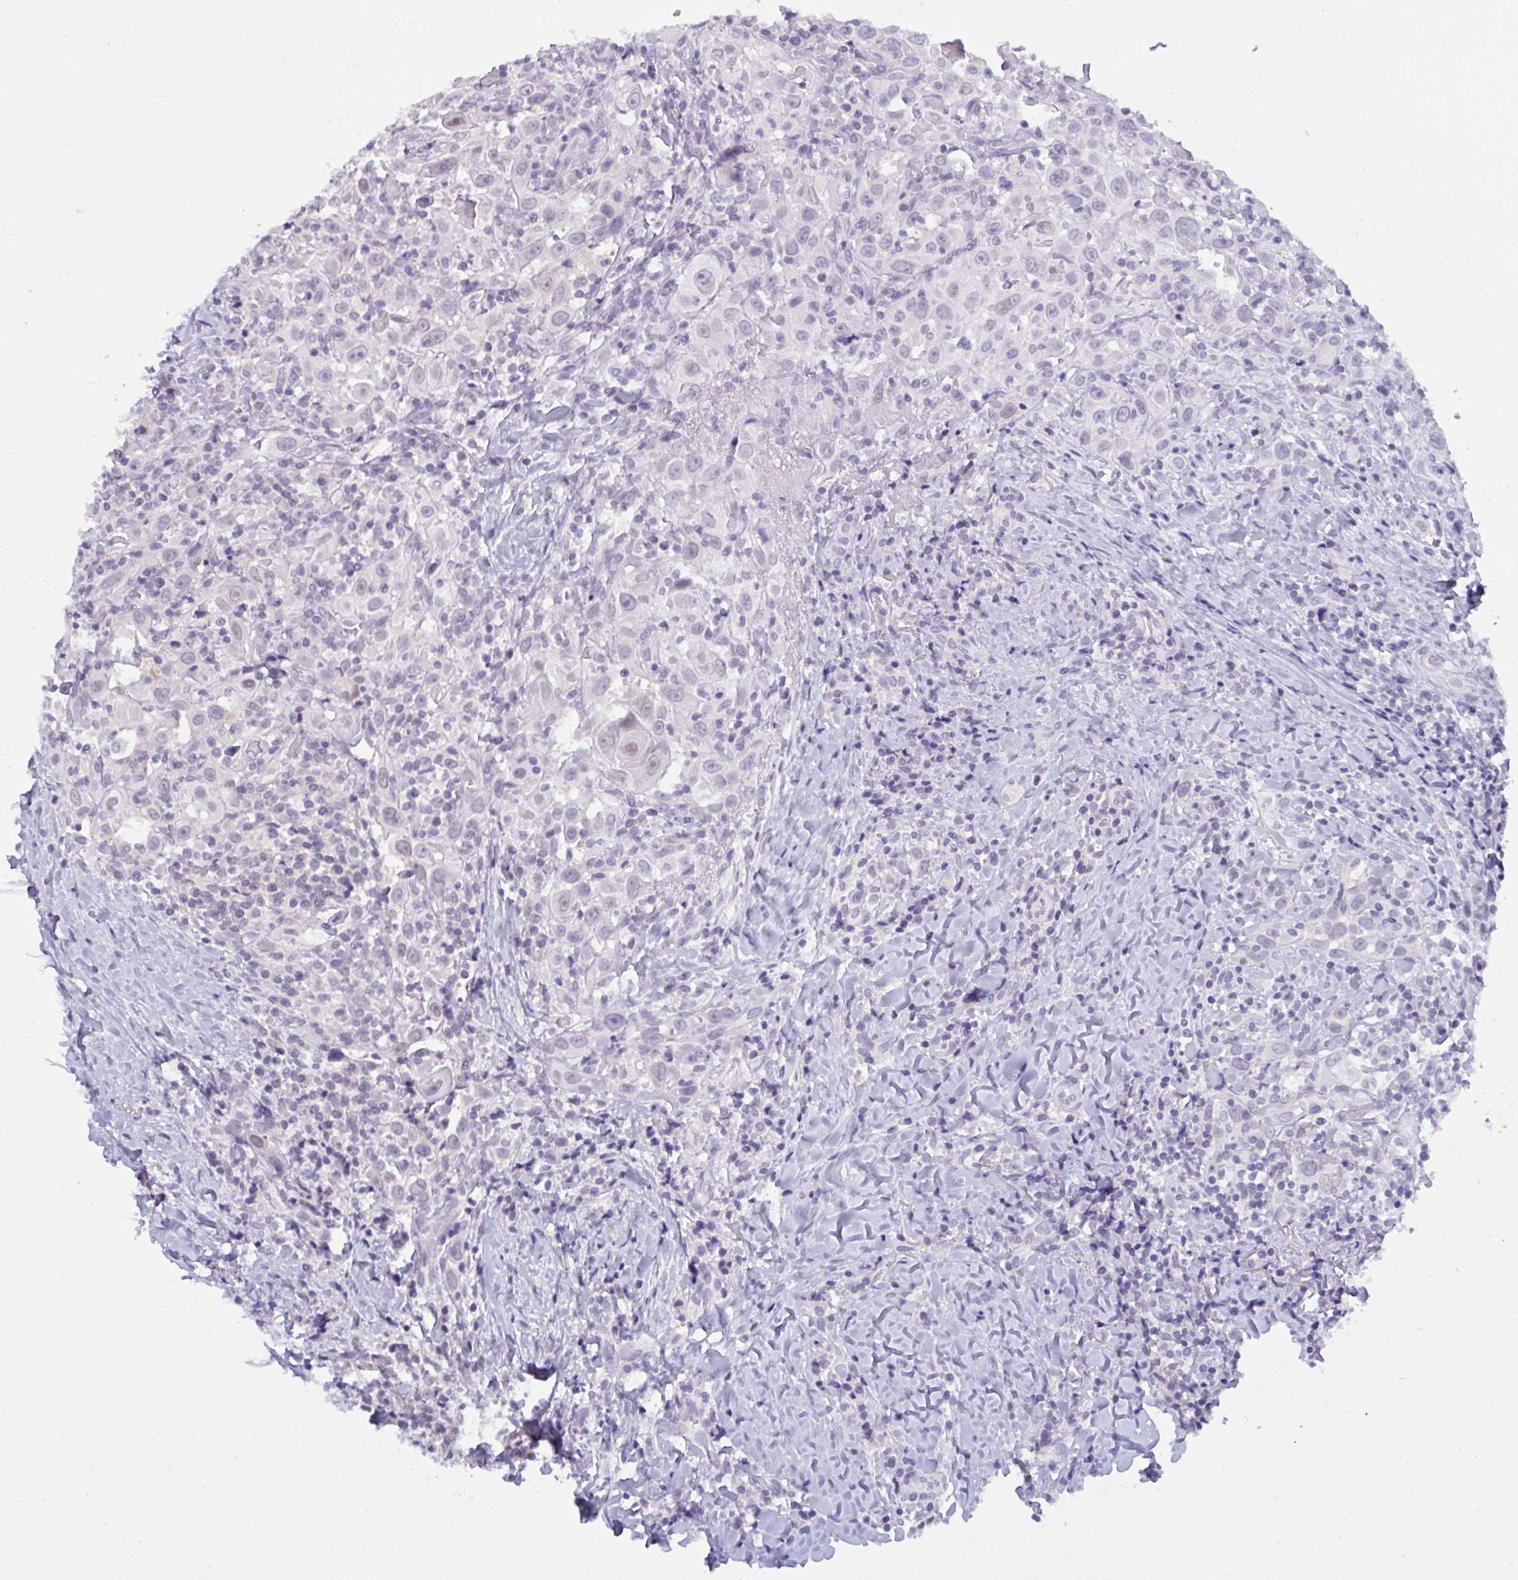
{"staining": {"intensity": "negative", "quantity": "none", "location": "none"}, "tissue": "head and neck cancer", "cell_type": "Tumor cells", "image_type": "cancer", "snomed": [{"axis": "morphology", "description": "Squamous cell carcinoma, NOS"}, {"axis": "topography", "description": "Head-Neck"}], "caption": "Tumor cells are negative for protein expression in human head and neck squamous cell carcinoma.", "gene": "SERPINB13", "patient": {"sex": "female", "age": 95}}